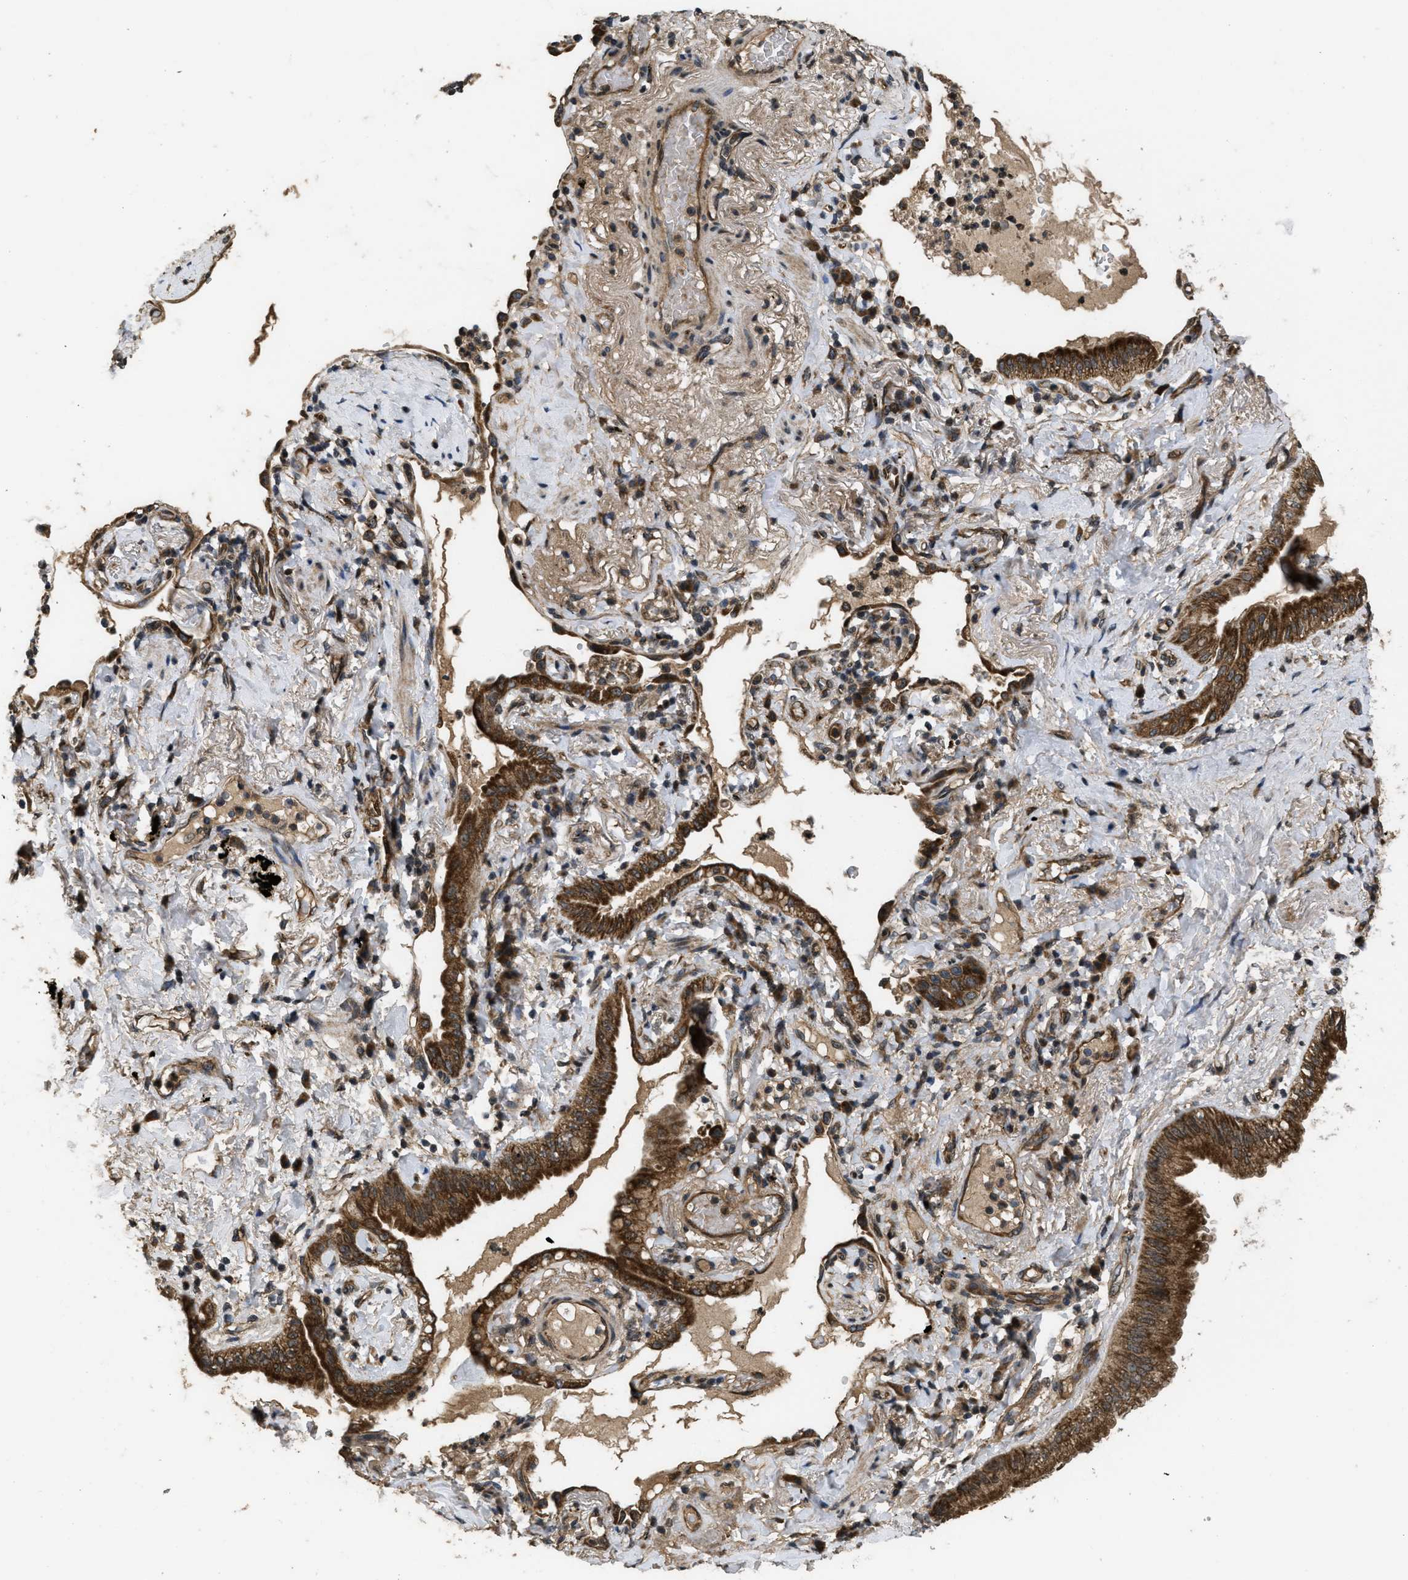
{"staining": {"intensity": "strong", "quantity": ">75%", "location": "cytoplasmic/membranous"}, "tissue": "lung cancer", "cell_type": "Tumor cells", "image_type": "cancer", "snomed": [{"axis": "morphology", "description": "Normal tissue, NOS"}, {"axis": "morphology", "description": "Adenocarcinoma, NOS"}, {"axis": "topography", "description": "Bronchus"}, {"axis": "topography", "description": "Lung"}], "caption": "A high amount of strong cytoplasmic/membranous staining is present in about >75% of tumor cells in adenocarcinoma (lung) tissue.", "gene": "SPTLC1", "patient": {"sex": "female", "age": 70}}